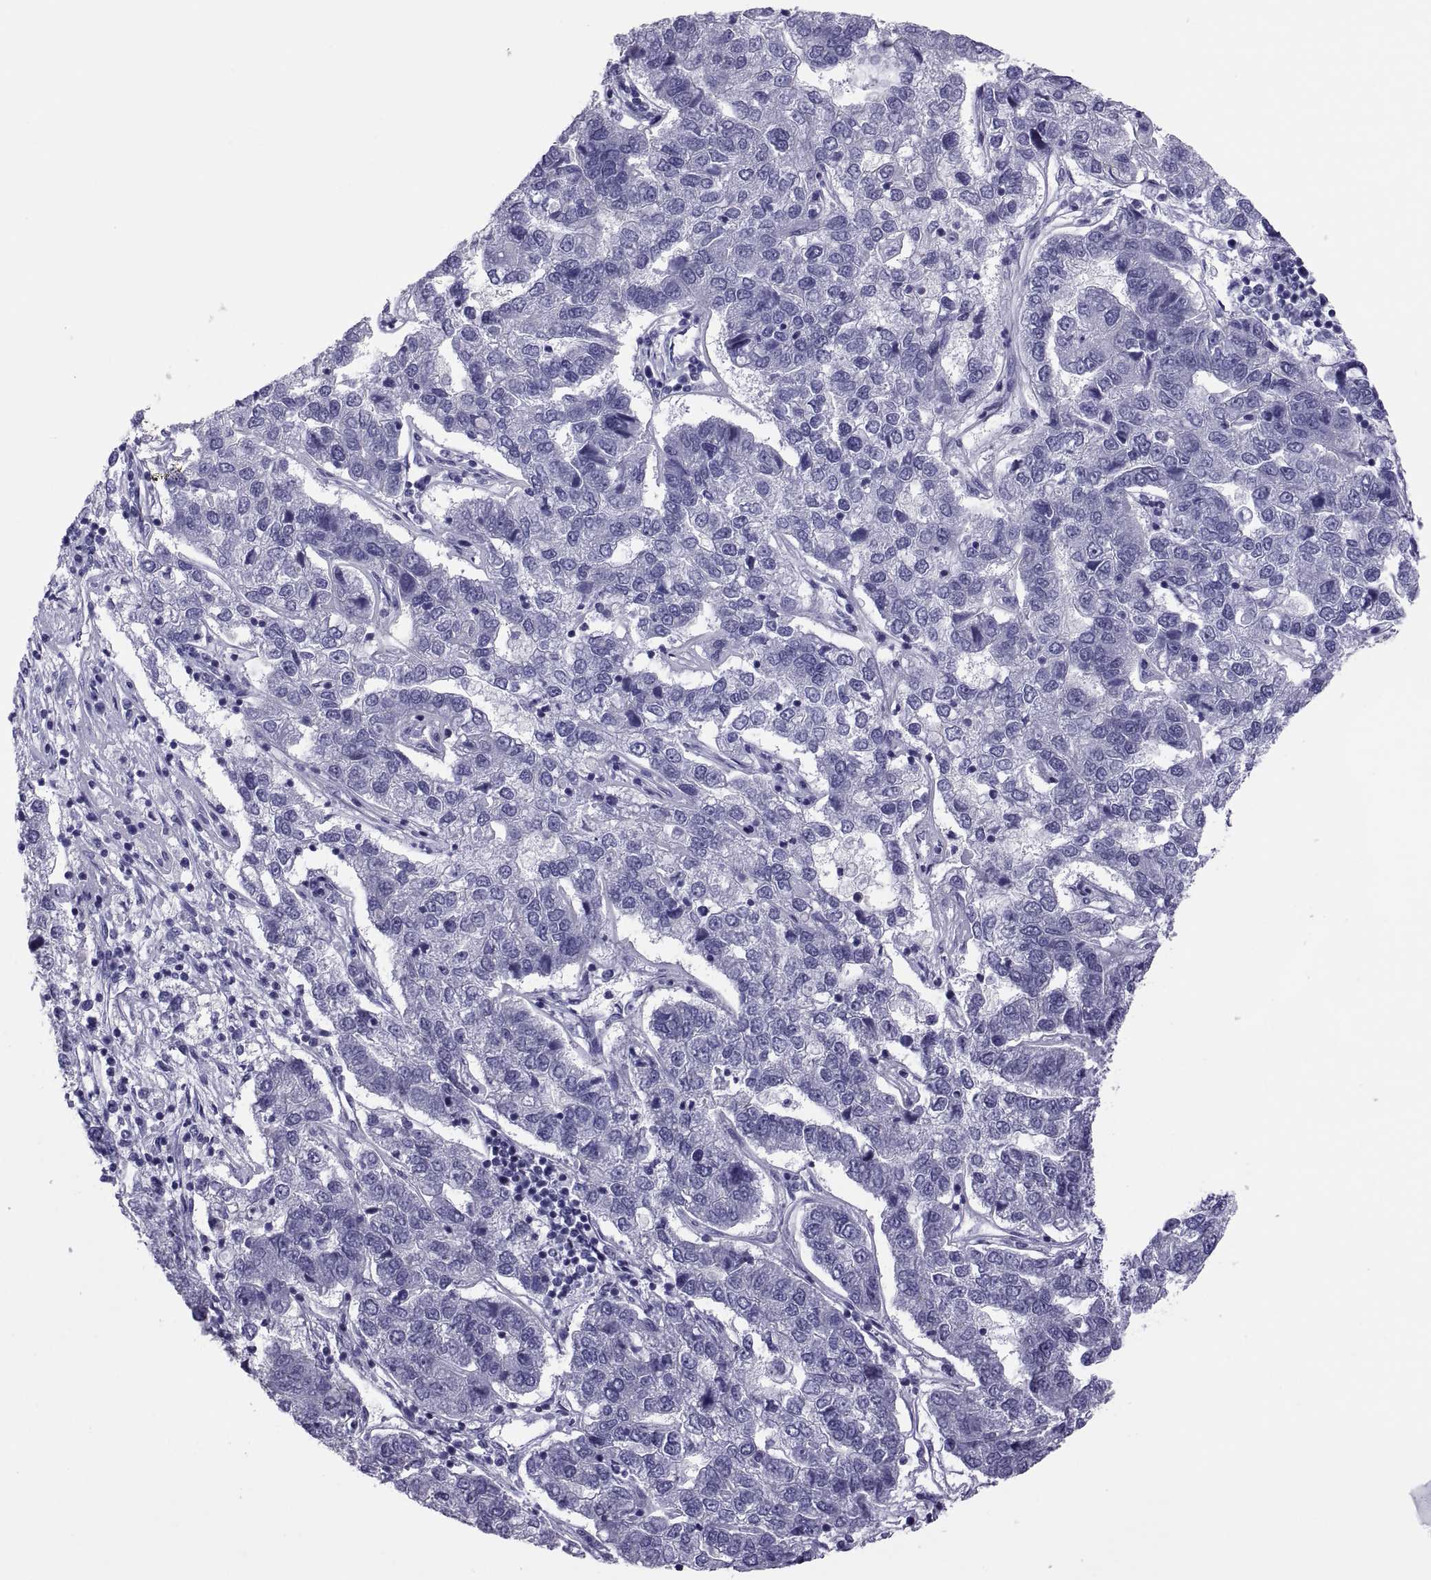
{"staining": {"intensity": "negative", "quantity": "none", "location": "none"}, "tissue": "pancreatic cancer", "cell_type": "Tumor cells", "image_type": "cancer", "snomed": [{"axis": "morphology", "description": "Adenocarcinoma, NOS"}, {"axis": "topography", "description": "Pancreas"}], "caption": "Adenocarcinoma (pancreatic) was stained to show a protein in brown. There is no significant positivity in tumor cells.", "gene": "RNASE12", "patient": {"sex": "female", "age": 61}}